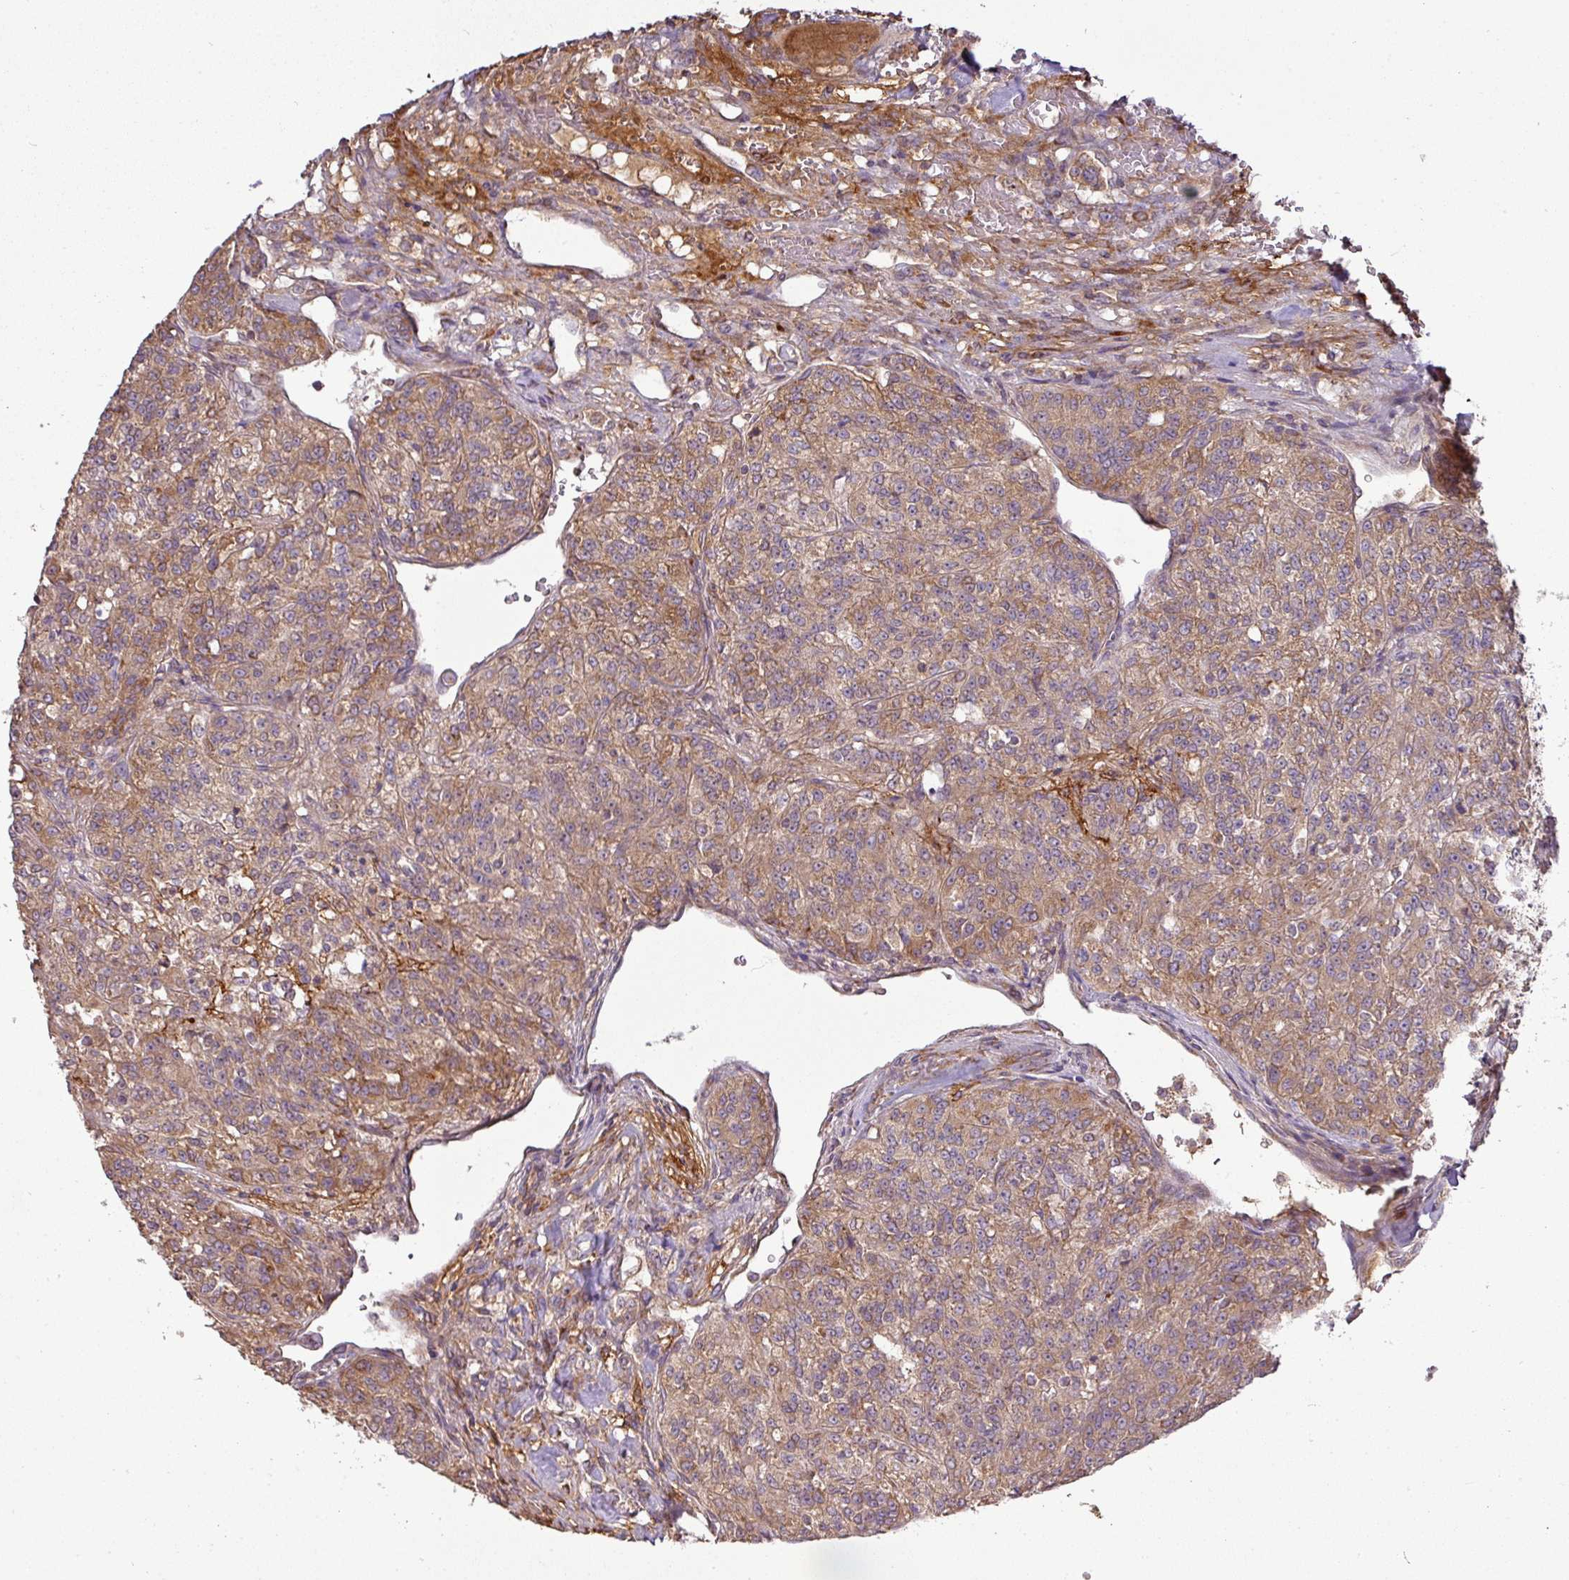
{"staining": {"intensity": "moderate", "quantity": ">75%", "location": "cytoplasmic/membranous"}, "tissue": "renal cancer", "cell_type": "Tumor cells", "image_type": "cancer", "snomed": [{"axis": "morphology", "description": "Adenocarcinoma, NOS"}, {"axis": "topography", "description": "Kidney"}], "caption": "This is an image of immunohistochemistry (IHC) staining of renal cancer, which shows moderate positivity in the cytoplasmic/membranous of tumor cells.", "gene": "GALP", "patient": {"sex": "female", "age": 63}}